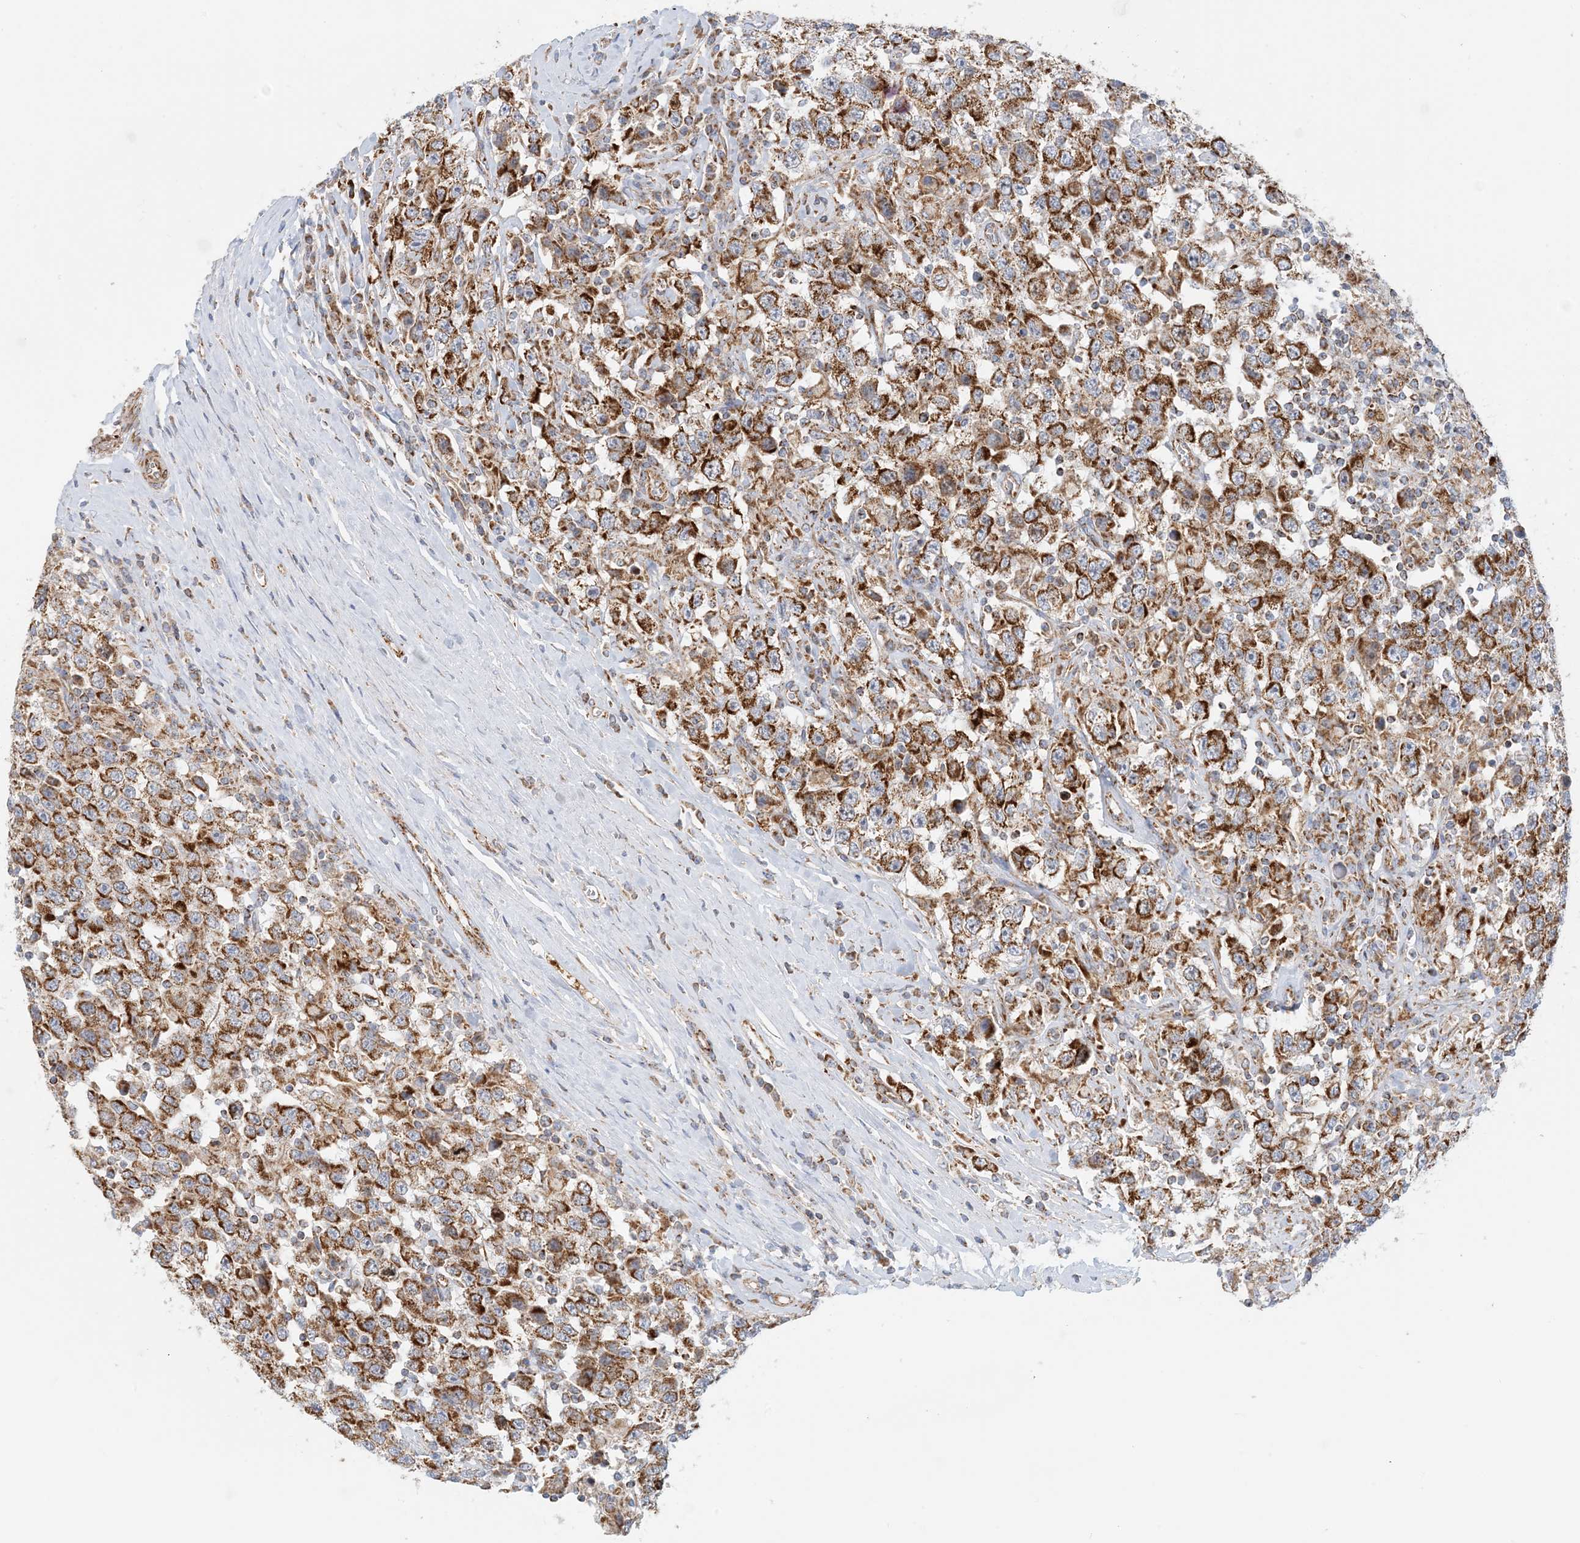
{"staining": {"intensity": "strong", "quantity": ">75%", "location": "cytoplasmic/membranous"}, "tissue": "testis cancer", "cell_type": "Tumor cells", "image_type": "cancer", "snomed": [{"axis": "morphology", "description": "Seminoma, NOS"}, {"axis": "topography", "description": "Testis"}], "caption": "Immunohistochemistry micrograph of neoplastic tissue: testis cancer stained using immunohistochemistry (IHC) exhibits high levels of strong protein expression localized specifically in the cytoplasmic/membranous of tumor cells, appearing as a cytoplasmic/membranous brown color.", "gene": "COA3", "patient": {"sex": "male", "age": 41}}